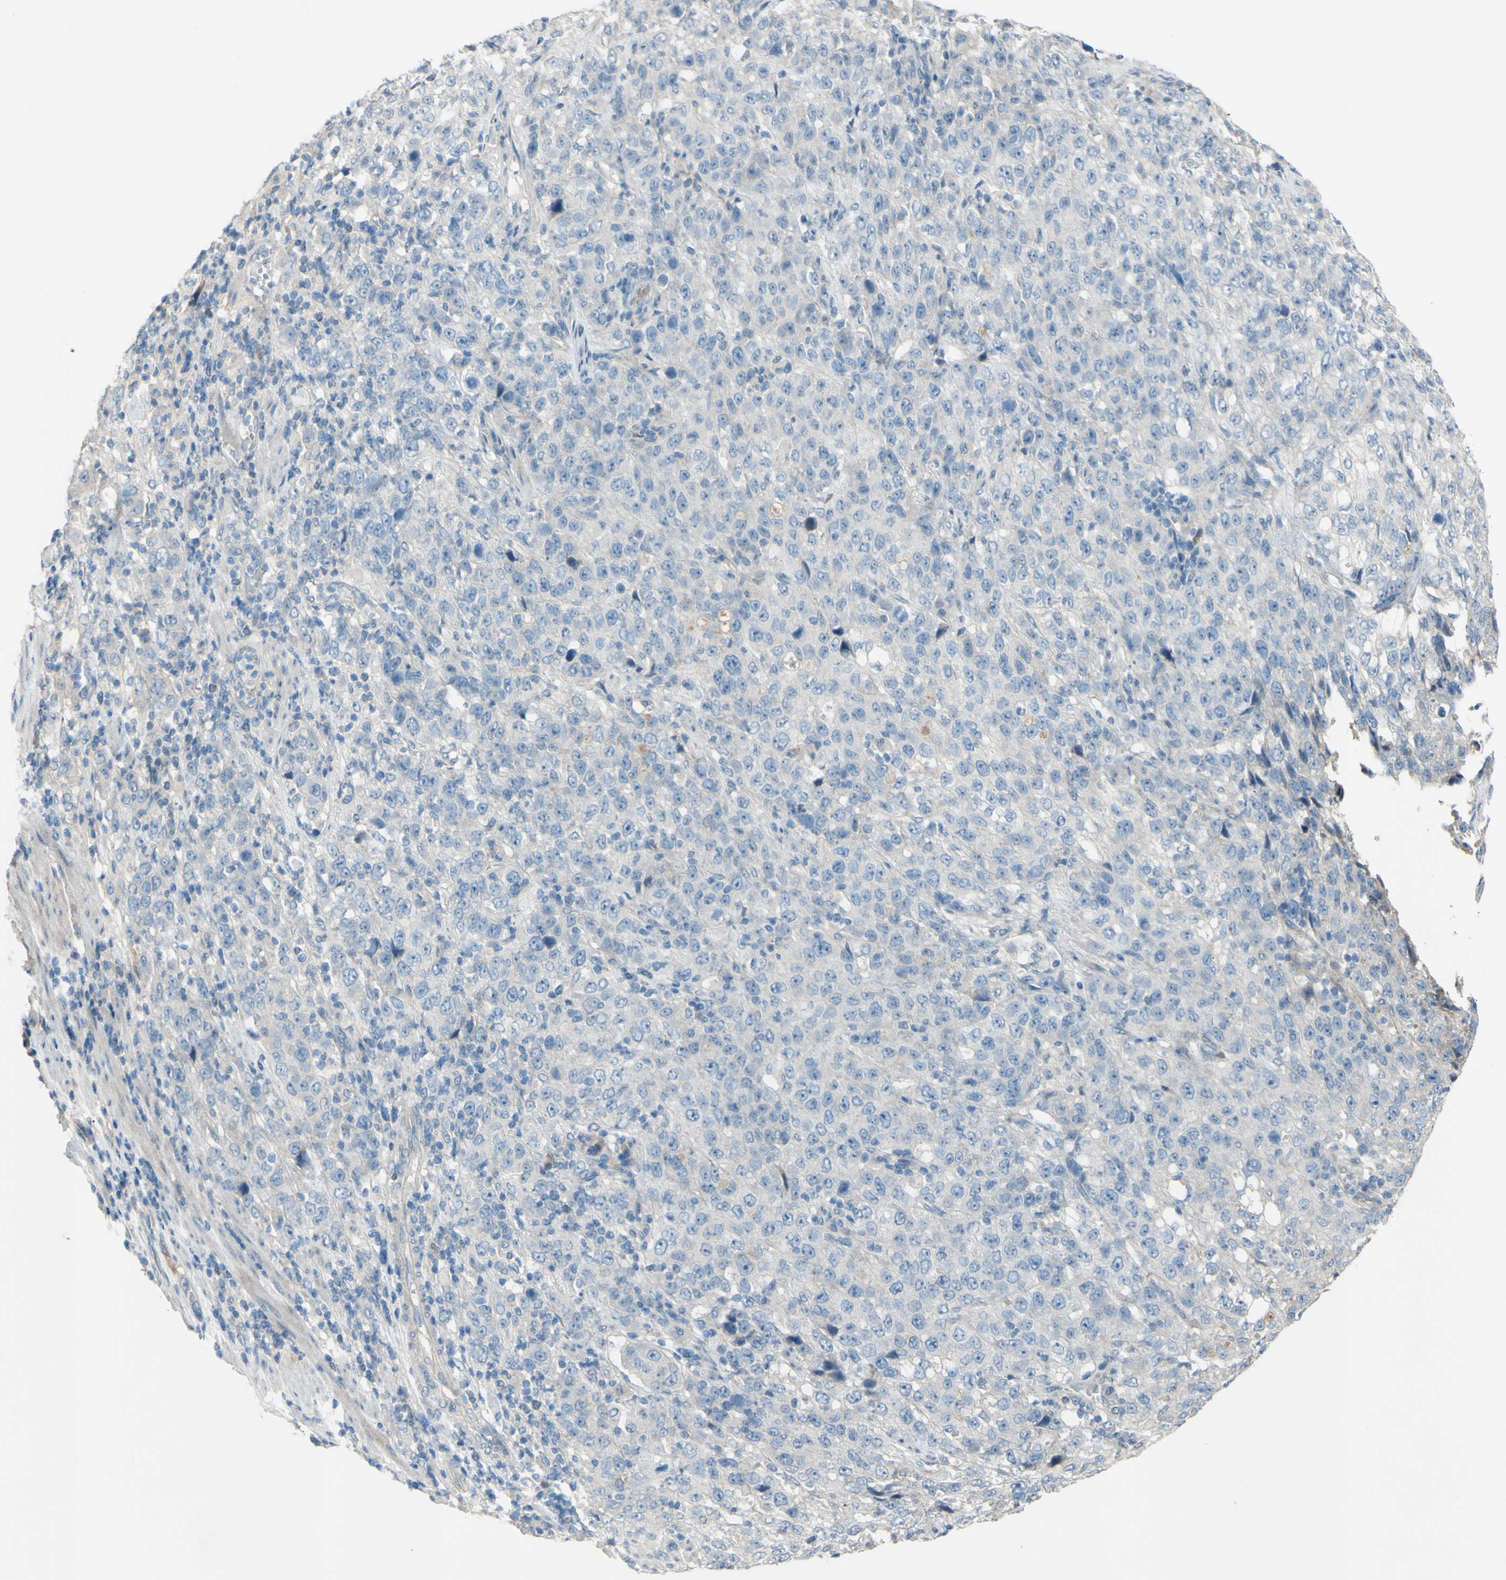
{"staining": {"intensity": "negative", "quantity": "none", "location": "none"}, "tissue": "stomach cancer", "cell_type": "Tumor cells", "image_type": "cancer", "snomed": [{"axis": "morphology", "description": "Normal tissue, NOS"}, {"axis": "morphology", "description": "Adenocarcinoma, NOS"}, {"axis": "topography", "description": "Stomach"}], "caption": "Tumor cells show no significant expression in stomach adenocarcinoma.", "gene": "ATRN", "patient": {"sex": "male", "age": 48}}